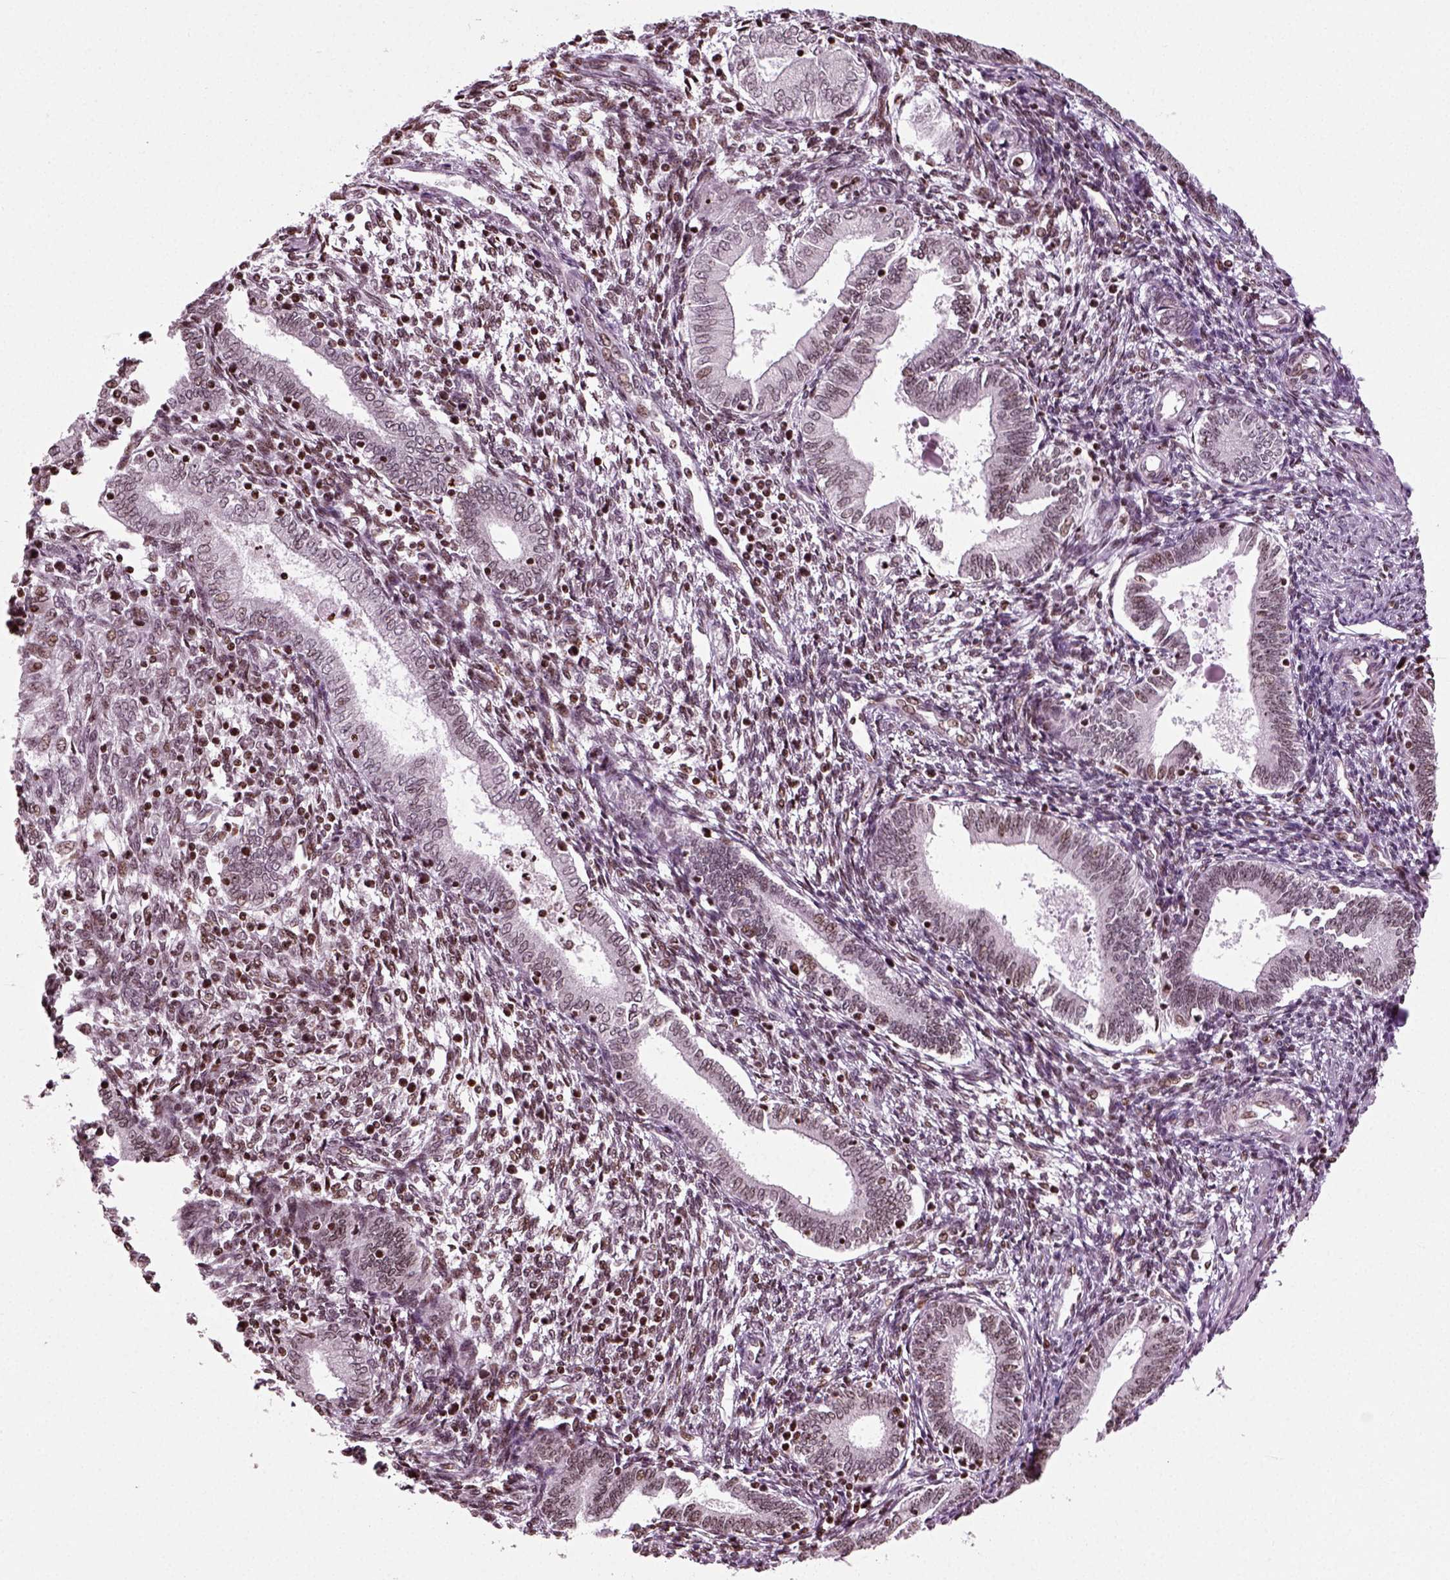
{"staining": {"intensity": "moderate", "quantity": "<25%", "location": "nuclear"}, "tissue": "endometrium", "cell_type": "Cells in endometrial stroma", "image_type": "normal", "snomed": [{"axis": "morphology", "description": "Normal tissue, NOS"}, {"axis": "topography", "description": "Endometrium"}], "caption": "Immunohistochemistry micrograph of benign human endometrium stained for a protein (brown), which displays low levels of moderate nuclear expression in approximately <25% of cells in endometrial stroma.", "gene": "HEYL", "patient": {"sex": "female", "age": 42}}